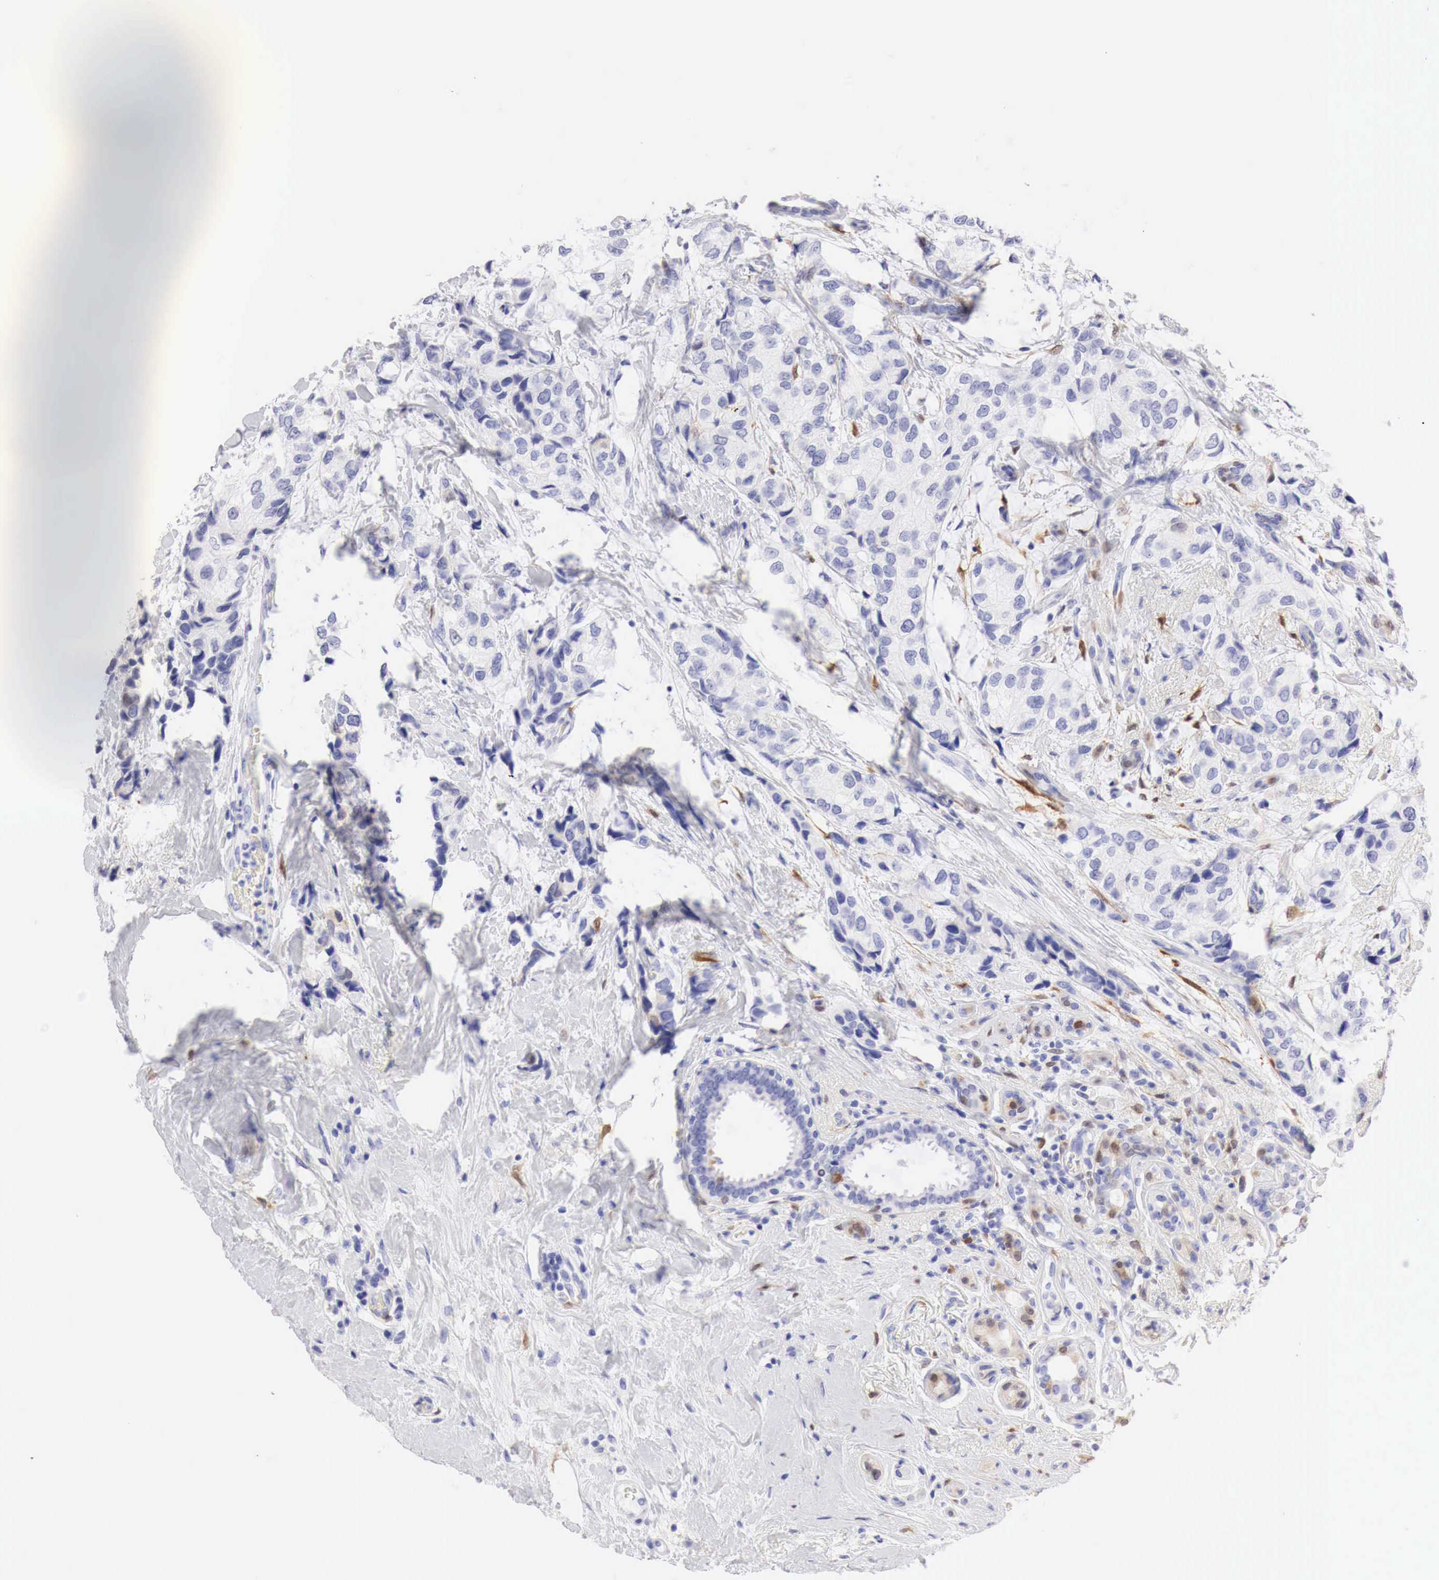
{"staining": {"intensity": "weak", "quantity": "<25%", "location": "cytoplasmic/membranous"}, "tissue": "breast cancer", "cell_type": "Tumor cells", "image_type": "cancer", "snomed": [{"axis": "morphology", "description": "Duct carcinoma"}, {"axis": "topography", "description": "Breast"}], "caption": "Immunohistochemistry of breast cancer shows no staining in tumor cells. (Brightfield microscopy of DAB IHC at high magnification).", "gene": "CDKN2A", "patient": {"sex": "female", "age": 68}}